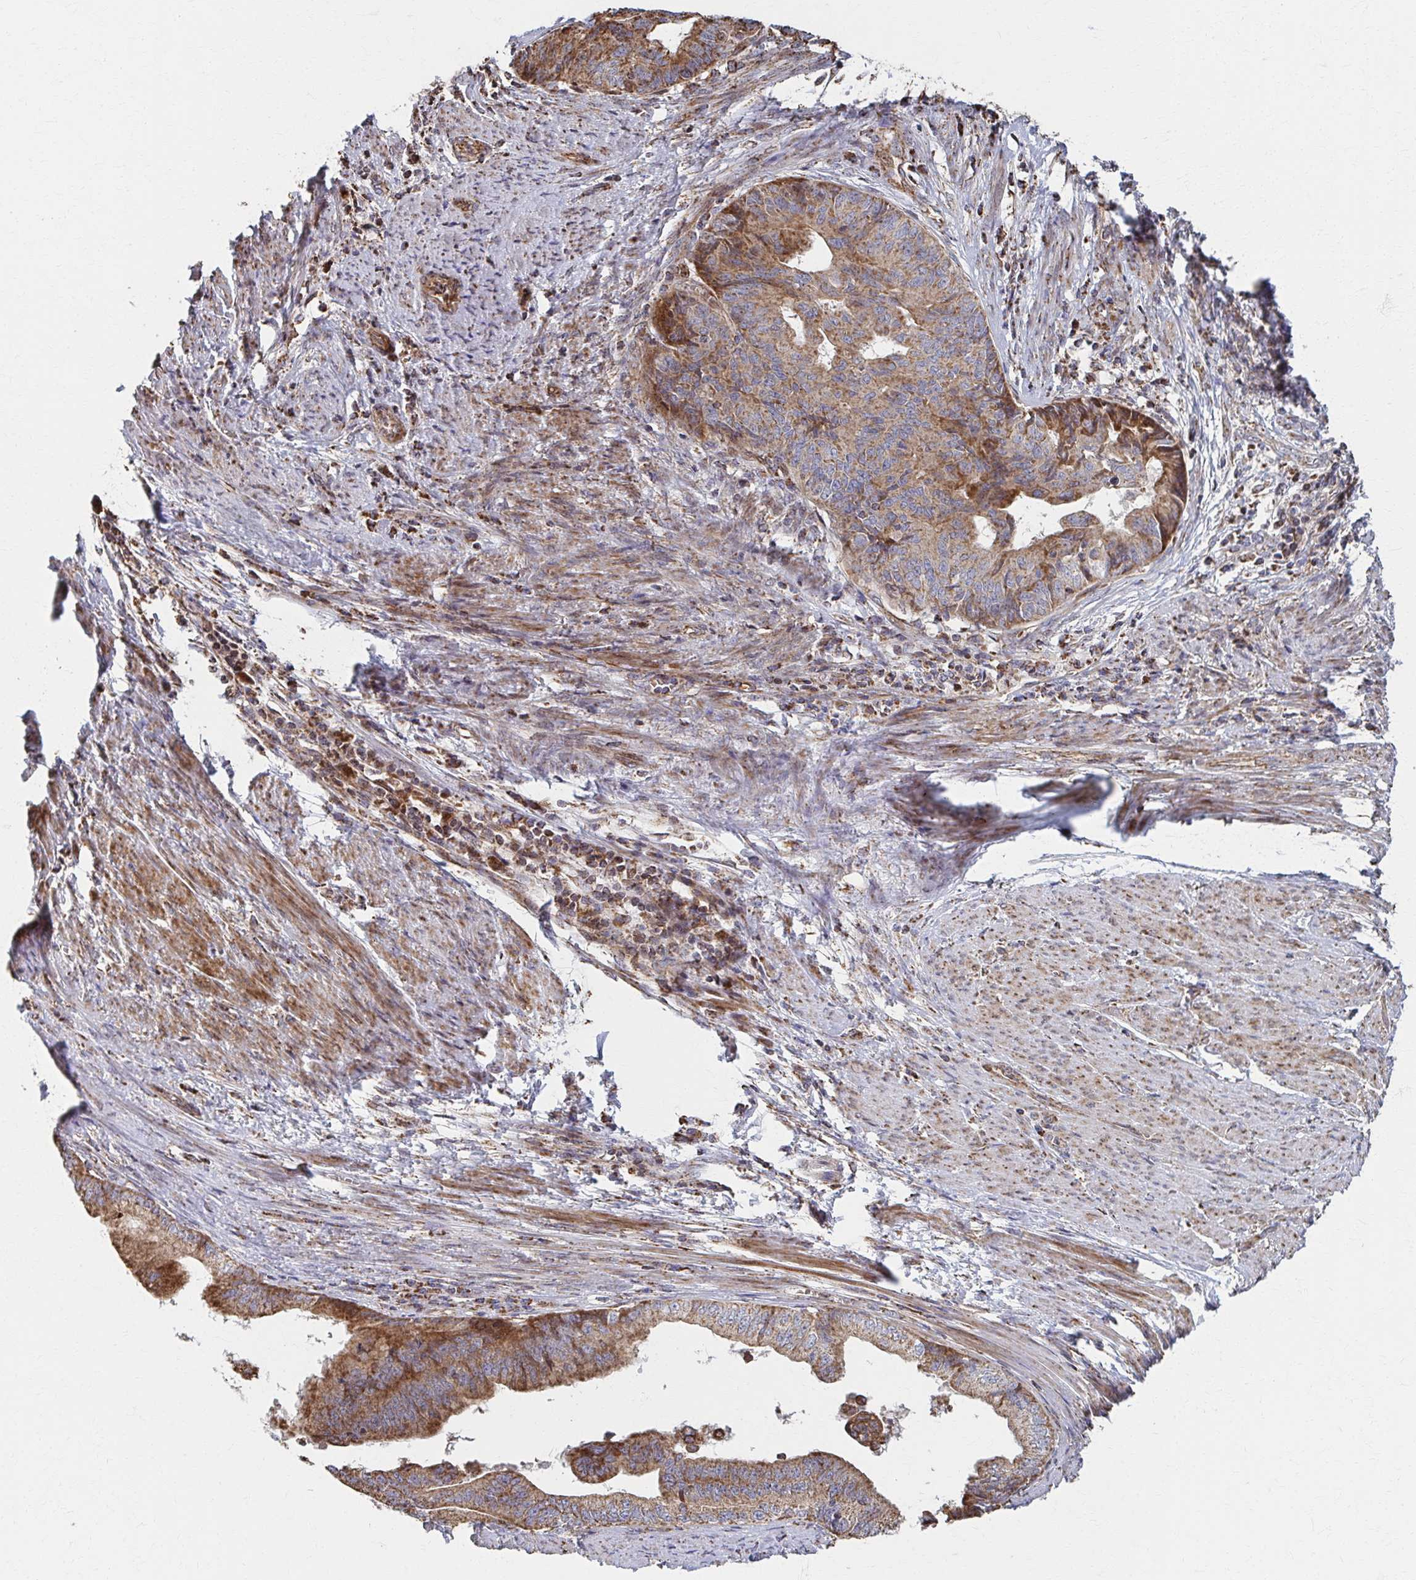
{"staining": {"intensity": "moderate", "quantity": "25%-75%", "location": "cytoplasmic/membranous"}, "tissue": "endometrial cancer", "cell_type": "Tumor cells", "image_type": "cancer", "snomed": [{"axis": "morphology", "description": "Adenocarcinoma, NOS"}, {"axis": "topography", "description": "Endometrium"}], "caption": "Protein staining of adenocarcinoma (endometrial) tissue reveals moderate cytoplasmic/membranous positivity in about 25%-75% of tumor cells.", "gene": "SAT1", "patient": {"sex": "female", "age": 65}}